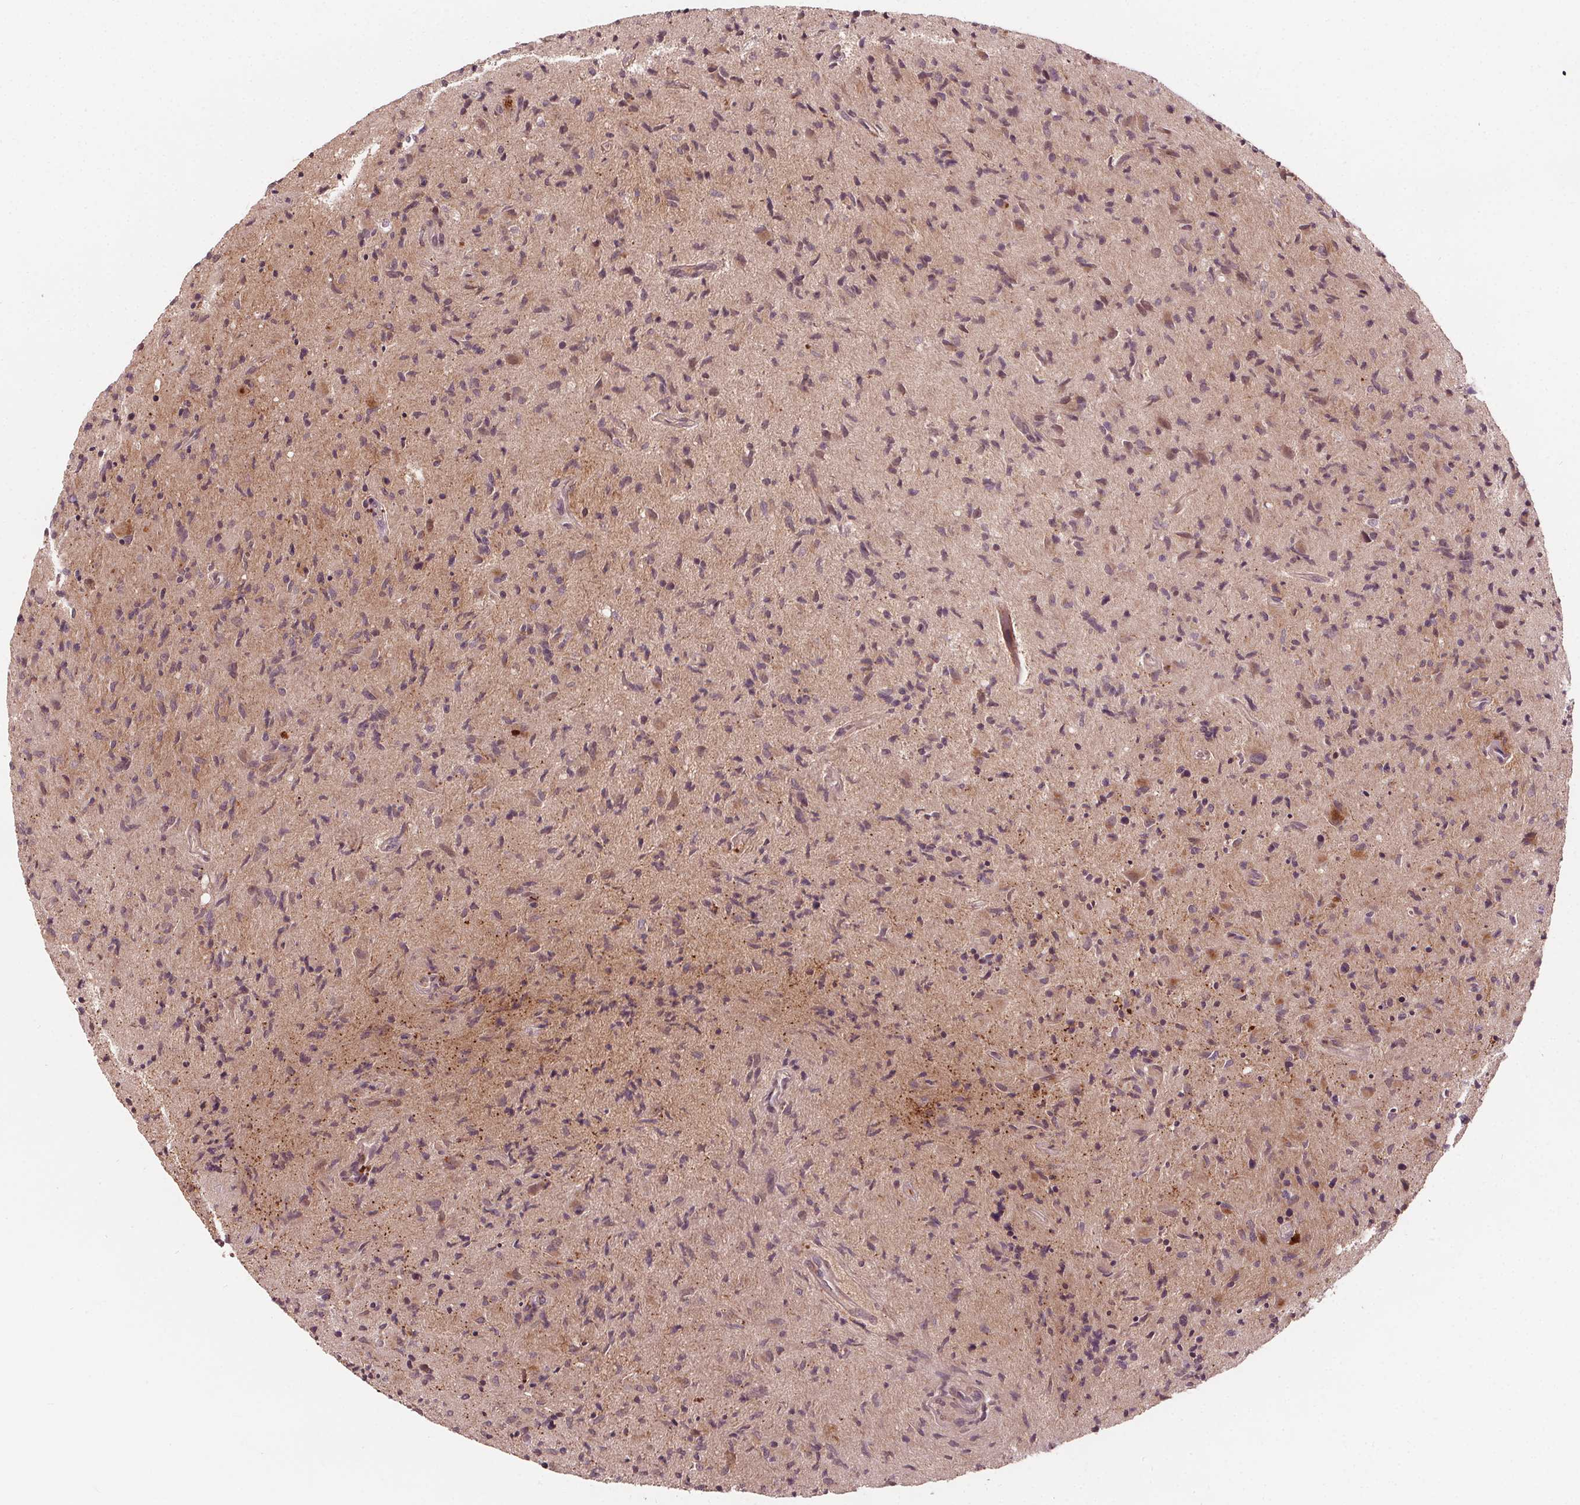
{"staining": {"intensity": "negative", "quantity": "none", "location": "none"}, "tissue": "glioma", "cell_type": "Tumor cells", "image_type": "cancer", "snomed": [{"axis": "morphology", "description": "Glioma, malignant, High grade"}, {"axis": "topography", "description": "Brain"}], "caption": "Tumor cells are negative for protein expression in human high-grade glioma (malignant).", "gene": "IPO13", "patient": {"sex": "male", "age": 54}}